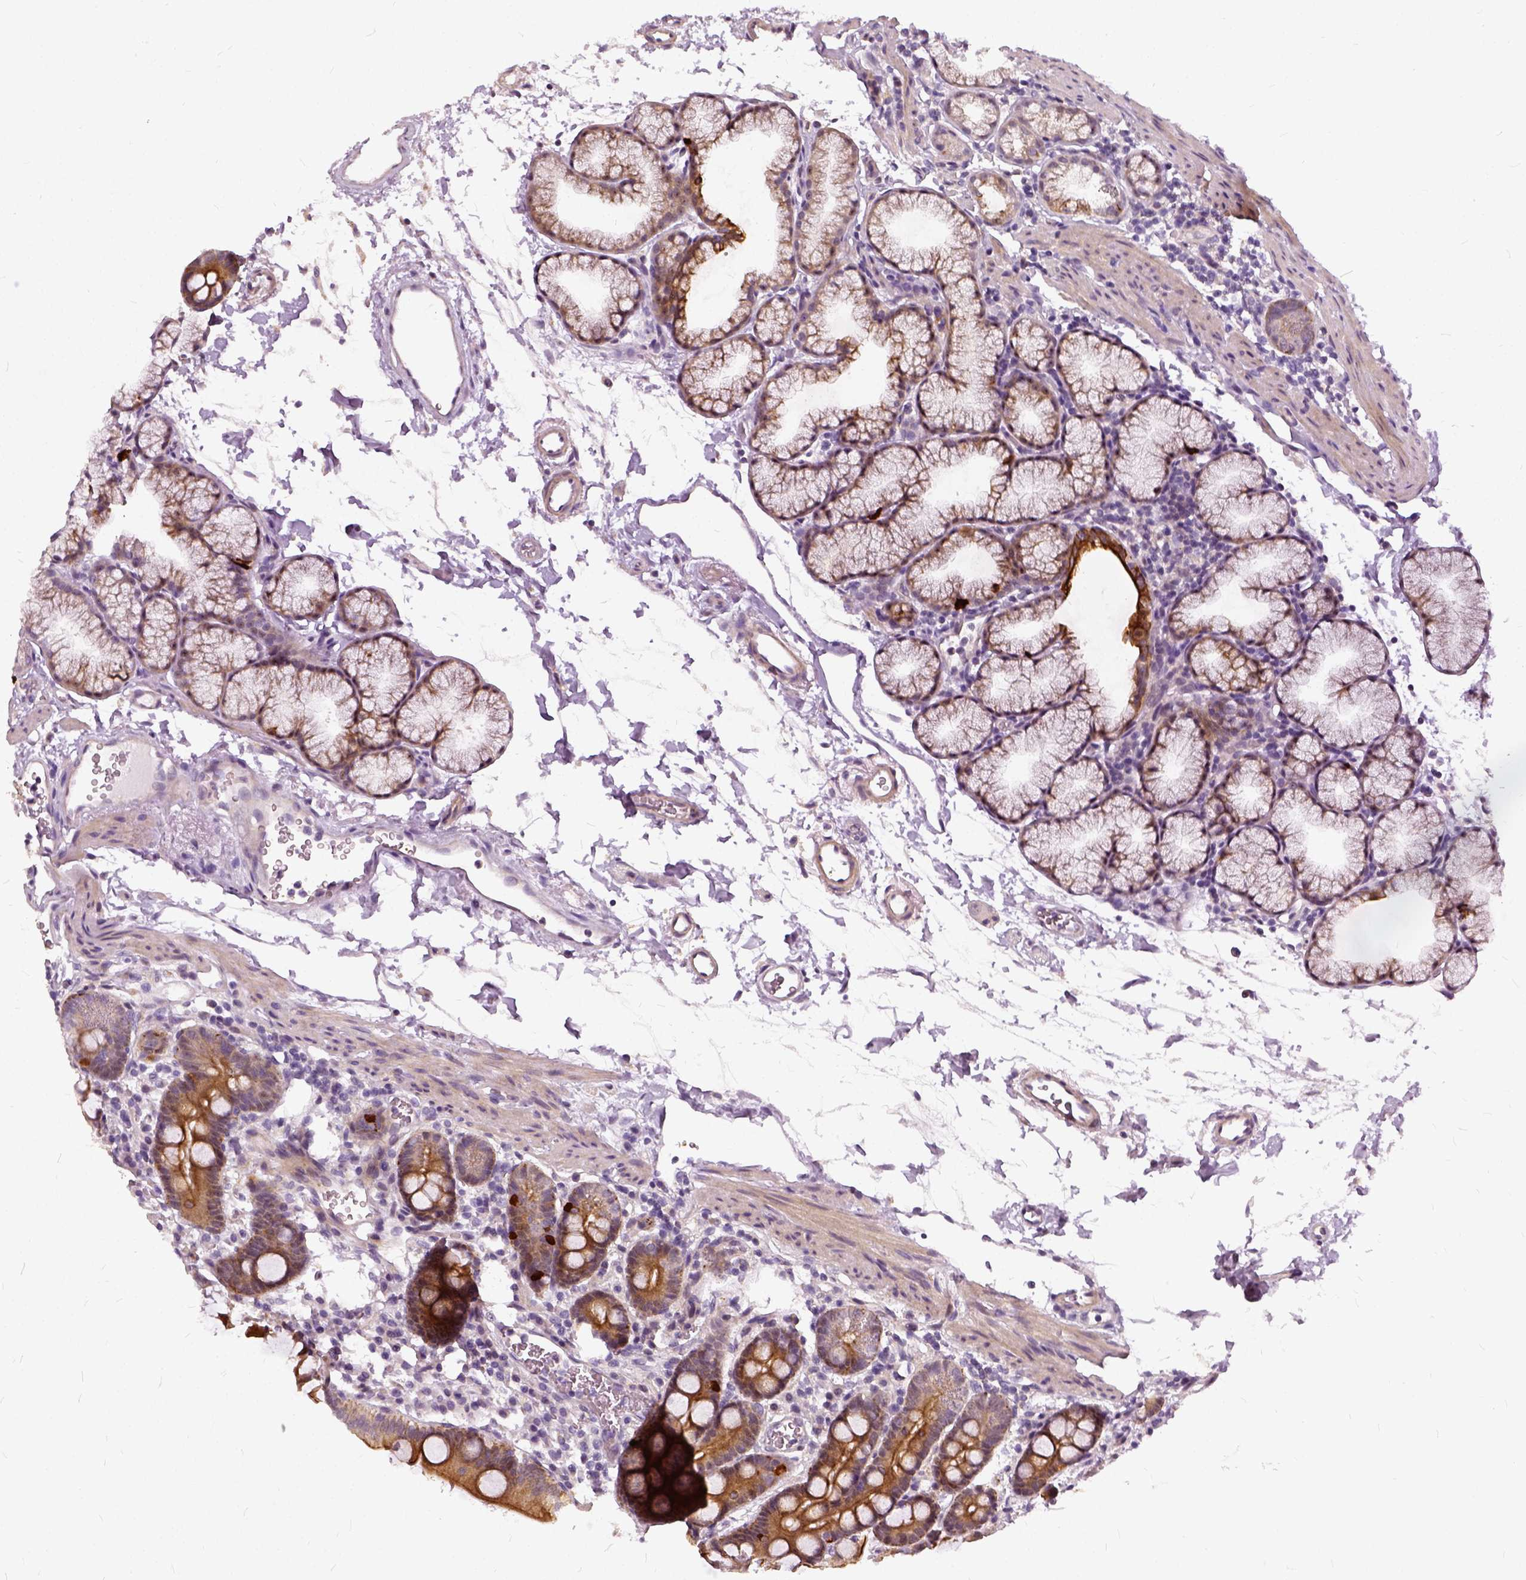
{"staining": {"intensity": "moderate", "quantity": ">75%", "location": "cytoplasmic/membranous"}, "tissue": "duodenum", "cell_type": "Glandular cells", "image_type": "normal", "snomed": [{"axis": "morphology", "description": "Normal tissue, NOS"}, {"axis": "topography", "description": "Duodenum"}], "caption": "Immunohistochemistry of unremarkable duodenum displays medium levels of moderate cytoplasmic/membranous expression in approximately >75% of glandular cells. The protein is shown in brown color, while the nuclei are stained blue.", "gene": "ILRUN", "patient": {"sex": "male", "age": 59}}